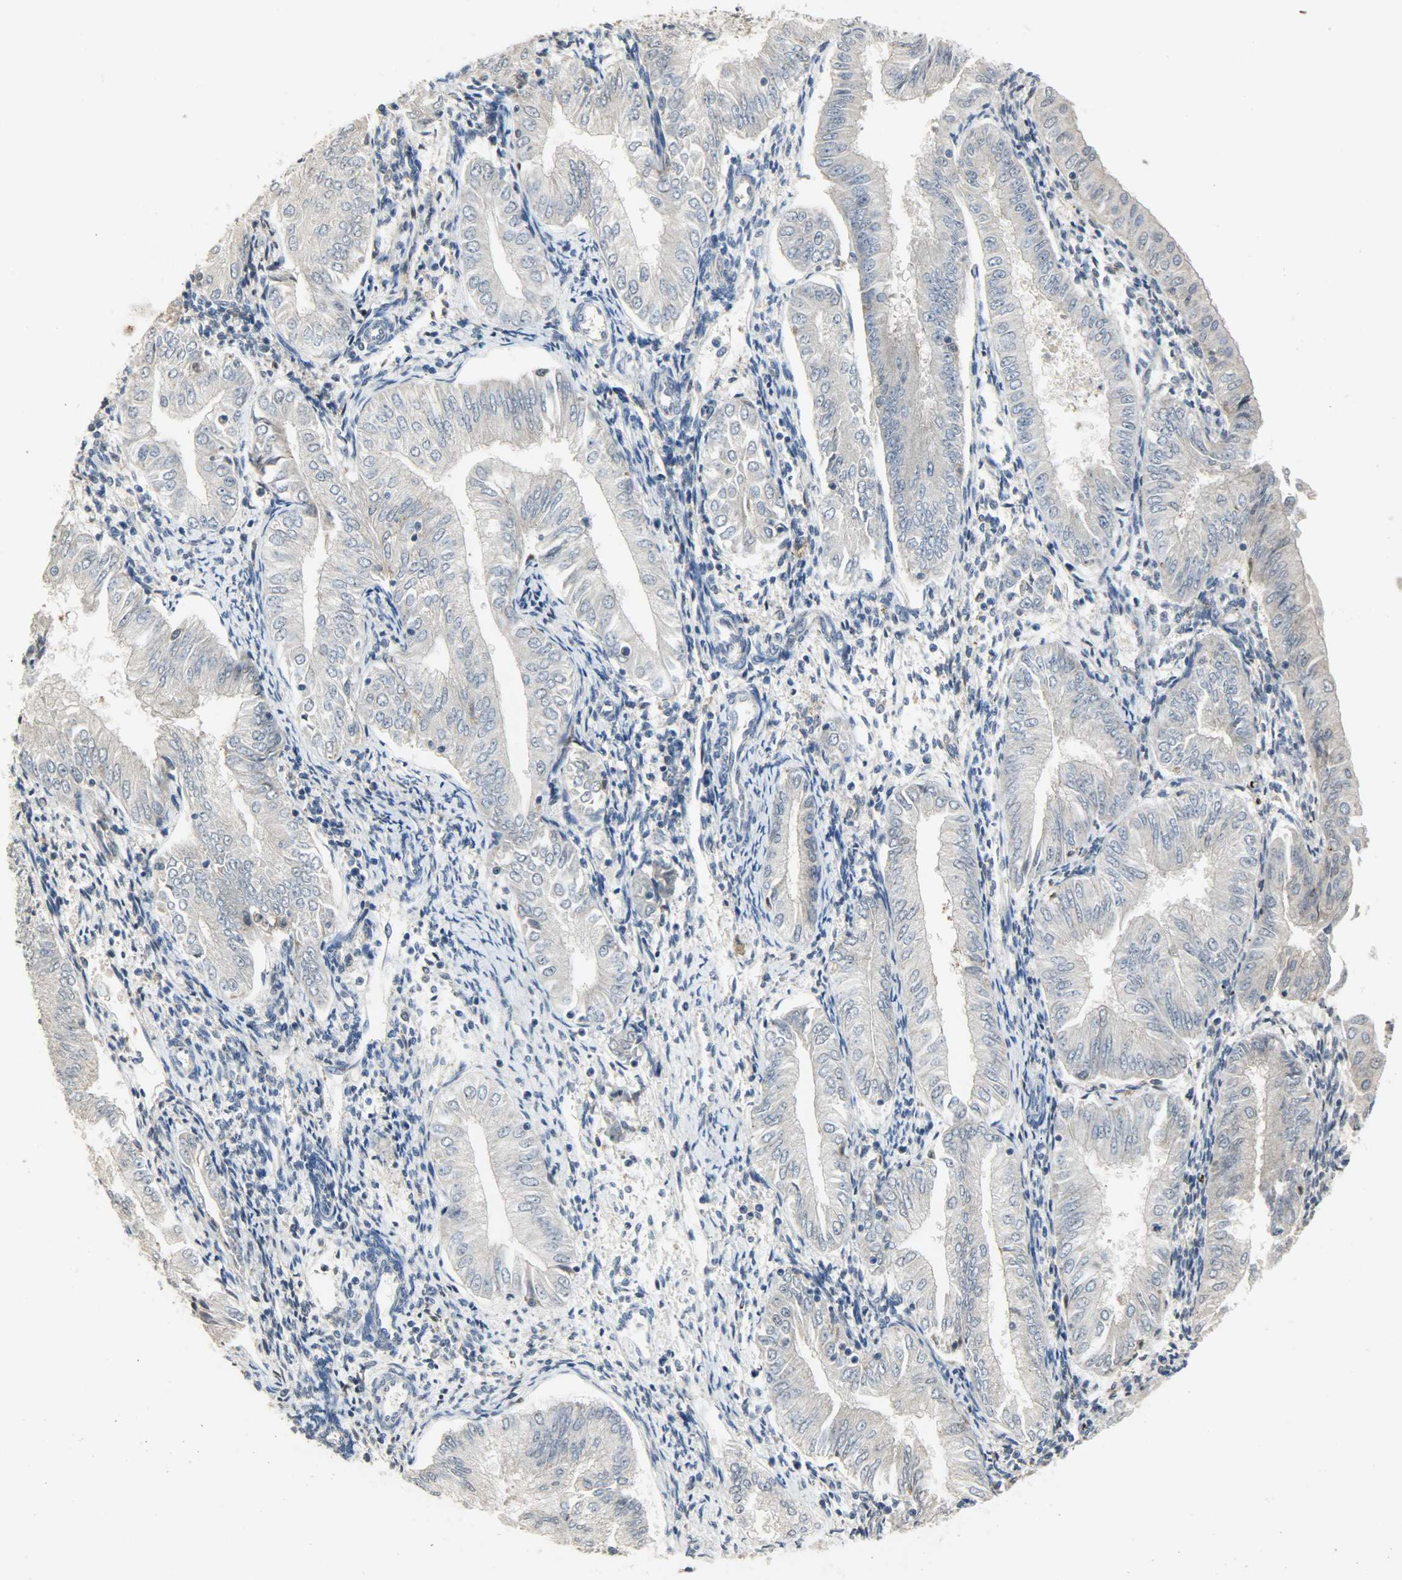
{"staining": {"intensity": "weak", "quantity": "<25%", "location": "cytoplasmic/membranous"}, "tissue": "endometrial cancer", "cell_type": "Tumor cells", "image_type": "cancer", "snomed": [{"axis": "morphology", "description": "Adenocarcinoma, NOS"}, {"axis": "topography", "description": "Endometrium"}], "caption": "There is no significant expression in tumor cells of adenocarcinoma (endometrial).", "gene": "TRIM21", "patient": {"sex": "female", "age": 53}}